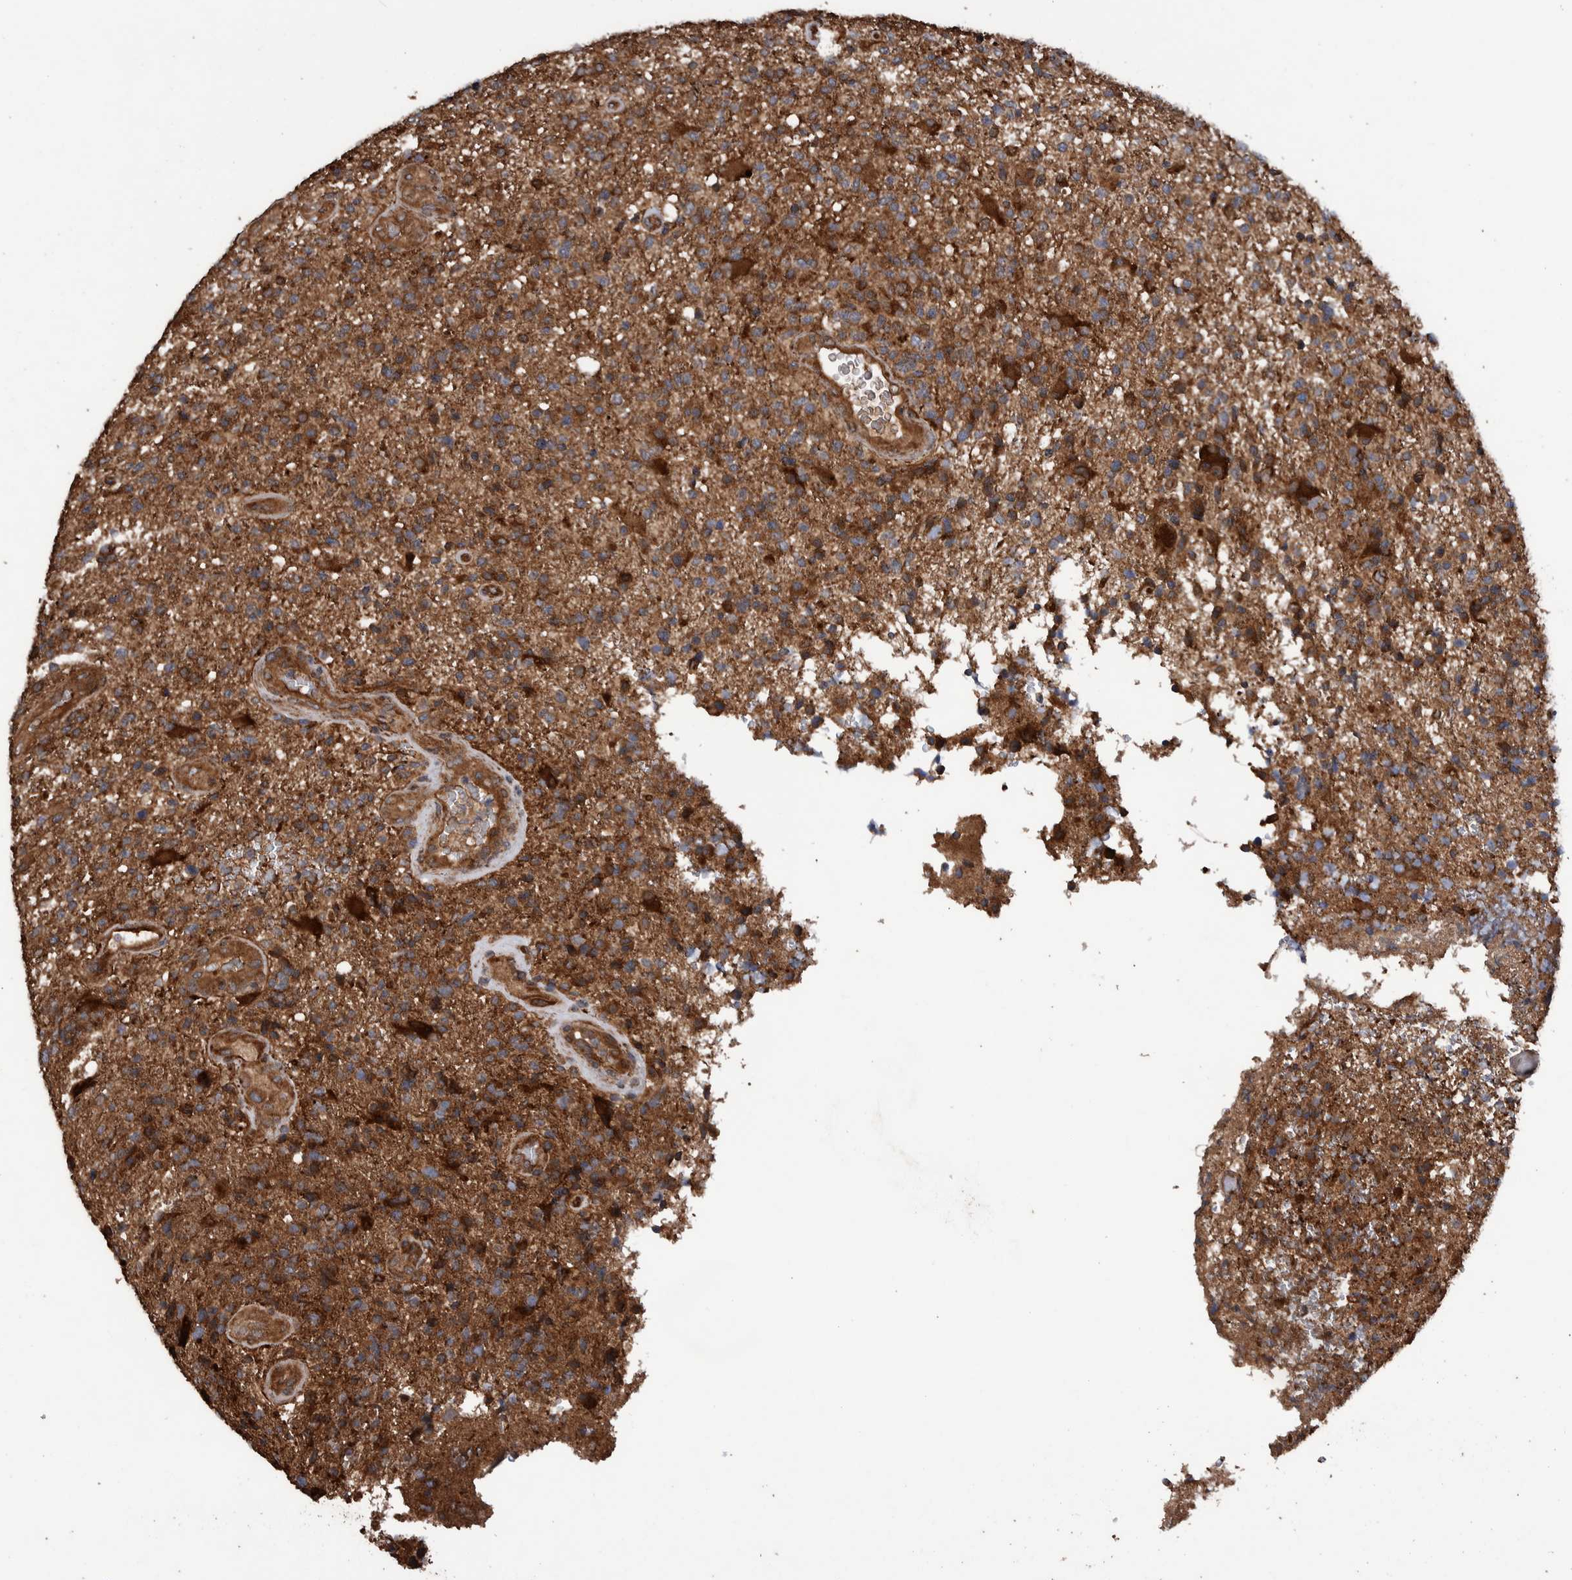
{"staining": {"intensity": "strong", "quantity": ">75%", "location": "cytoplasmic/membranous"}, "tissue": "glioma", "cell_type": "Tumor cells", "image_type": "cancer", "snomed": [{"axis": "morphology", "description": "Glioma, malignant, High grade"}, {"axis": "topography", "description": "Brain"}], "caption": "The histopathology image displays a brown stain indicating the presence of a protein in the cytoplasmic/membranous of tumor cells in malignant glioma (high-grade).", "gene": "TRIM16", "patient": {"sex": "male", "age": 72}}